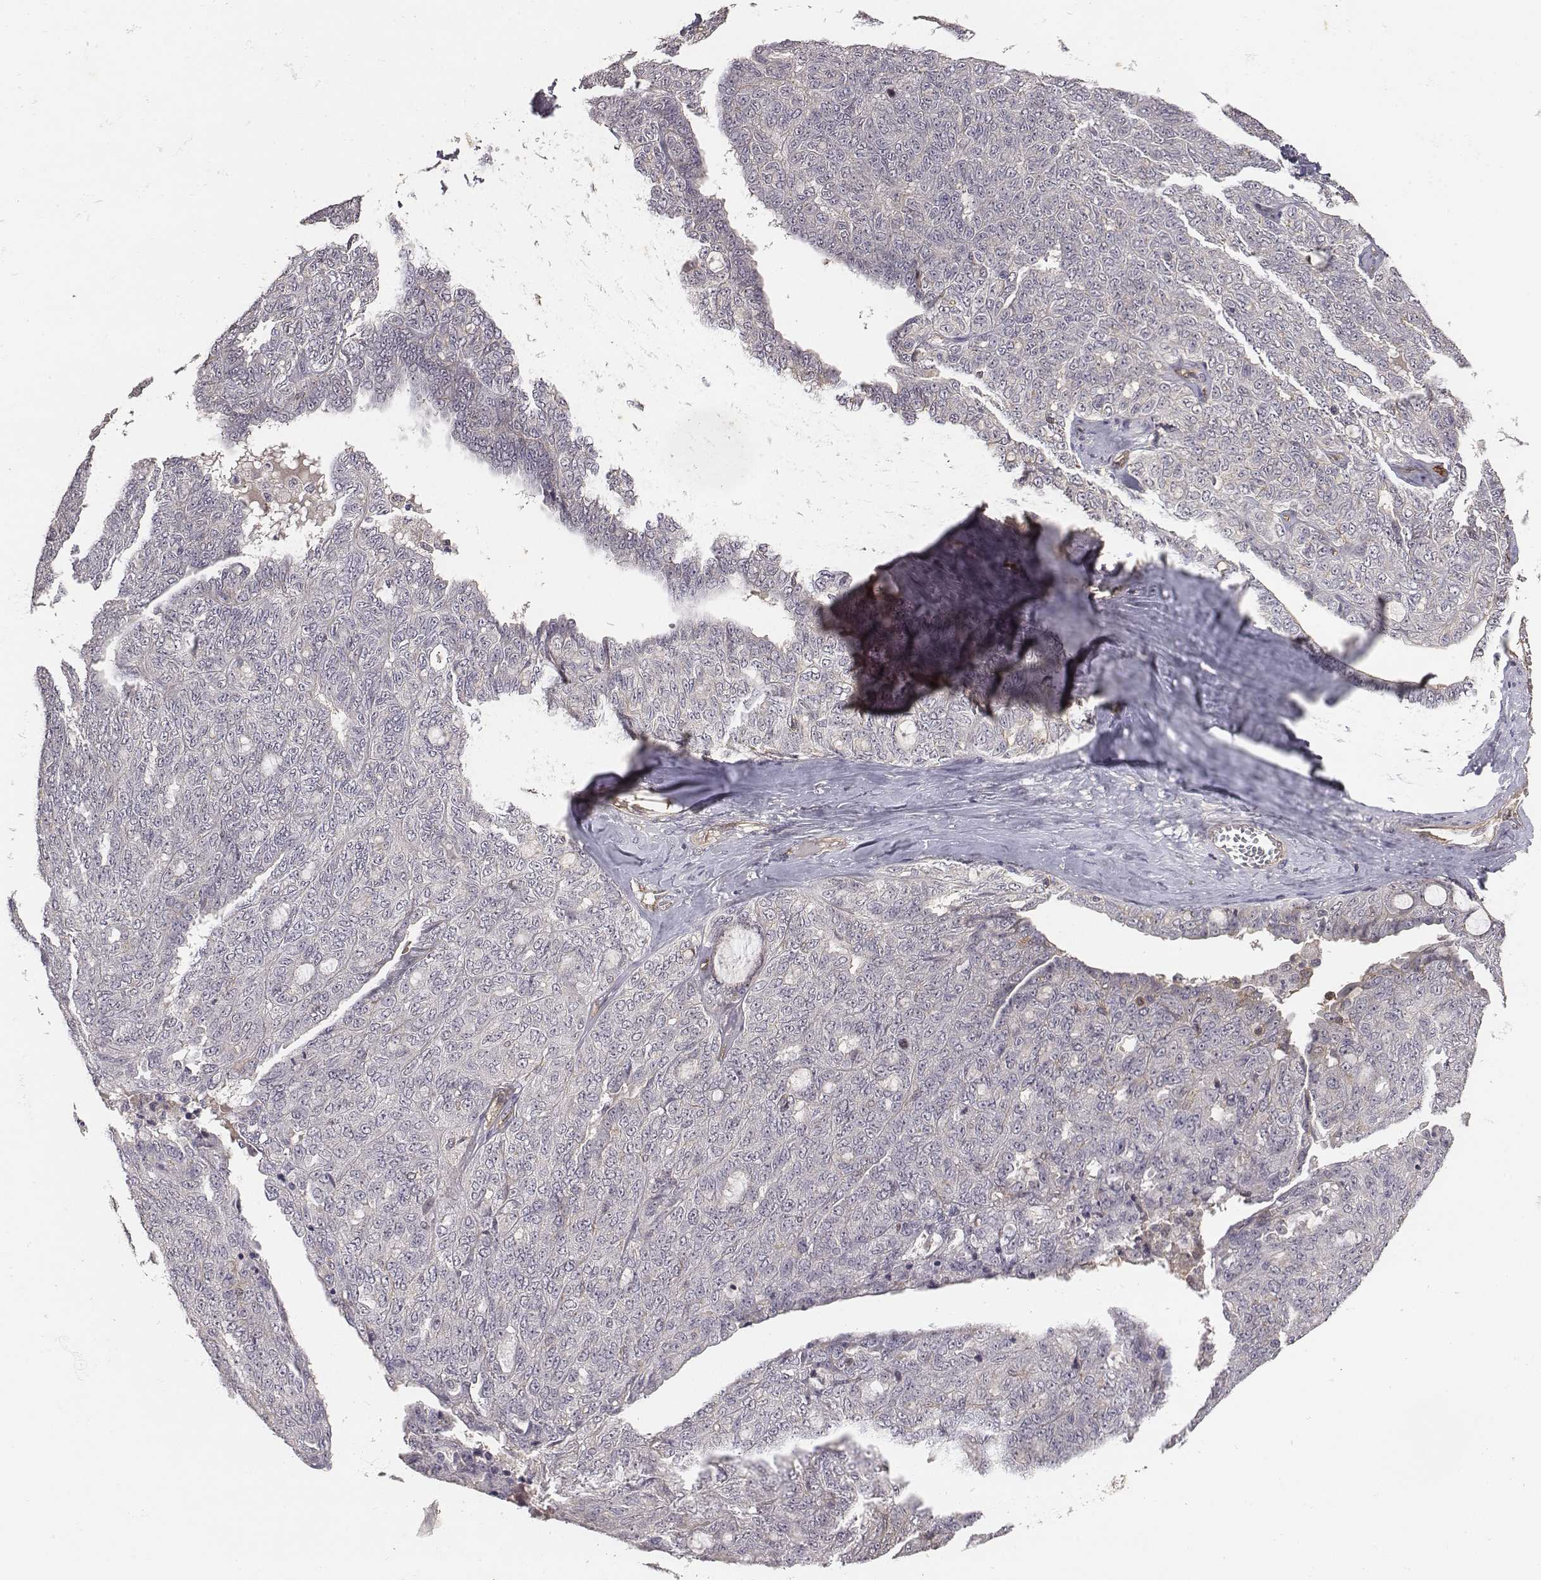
{"staining": {"intensity": "negative", "quantity": "none", "location": "none"}, "tissue": "ovarian cancer", "cell_type": "Tumor cells", "image_type": "cancer", "snomed": [{"axis": "morphology", "description": "Cystadenocarcinoma, serous, NOS"}, {"axis": "topography", "description": "Ovary"}], "caption": "Image shows no significant protein positivity in tumor cells of ovarian cancer.", "gene": "PTPRG", "patient": {"sex": "female", "age": 71}}